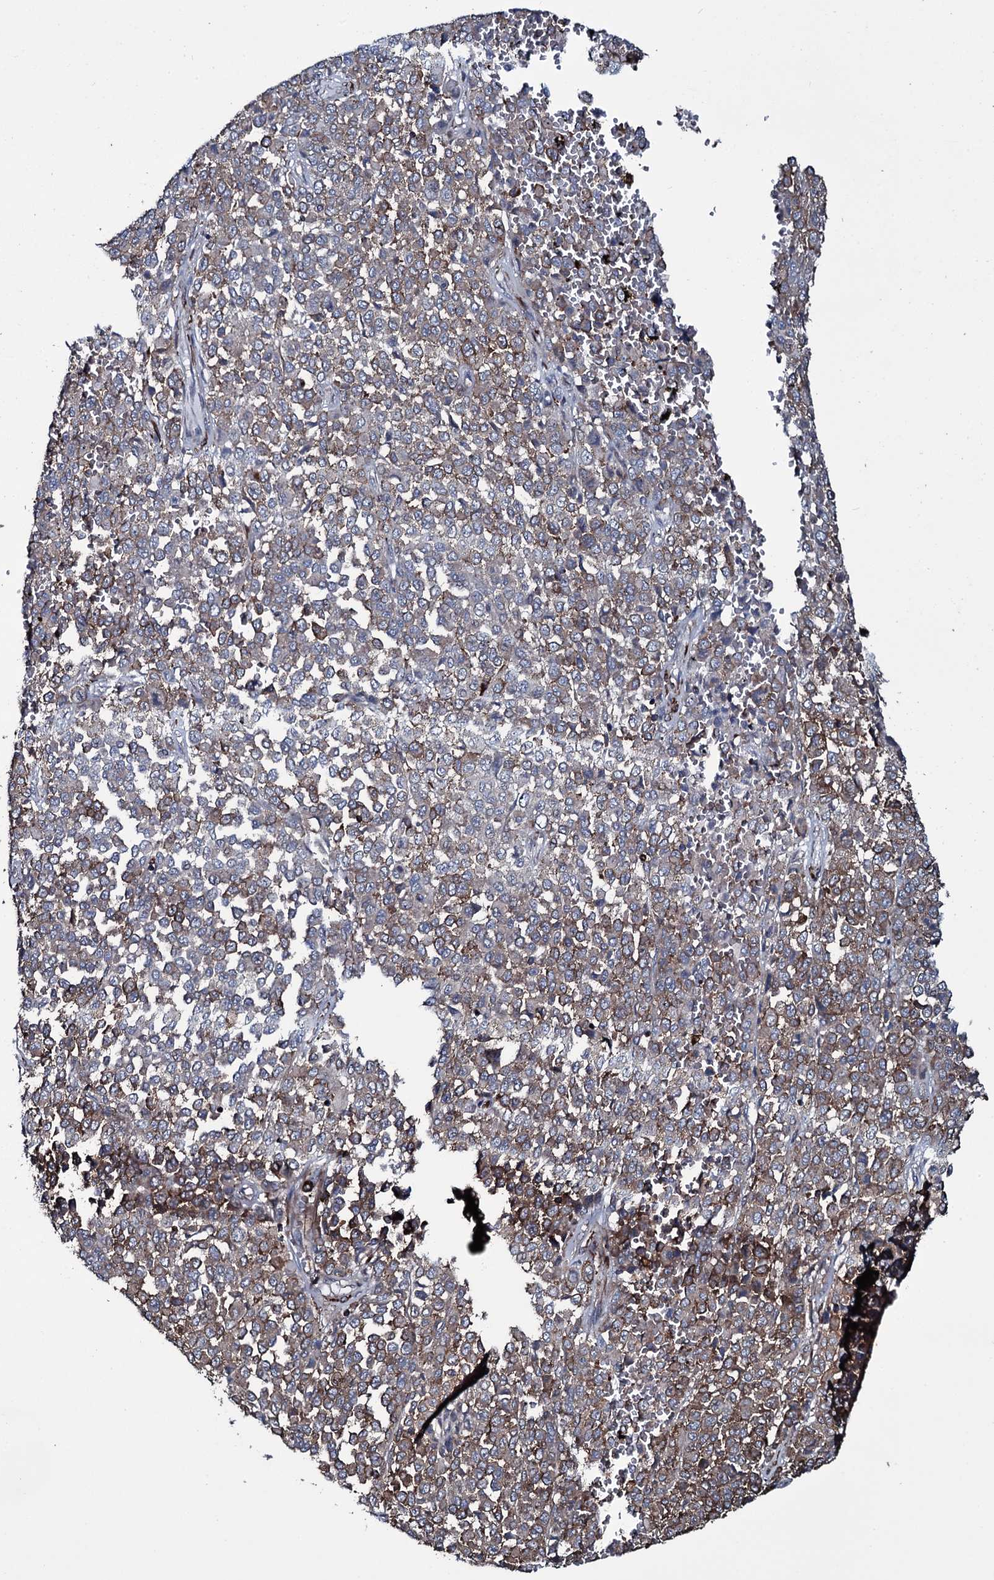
{"staining": {"intensity": "moderate", "quantity": ">75%", "location": "cytoplasmic/membranous"}, "tissue": "melanoma", "cell_type": "Tumor cells", "image_type": "cancer", "snomed": [{"axis": "morphology", "description": "Malignant melanoma, Metastatic site"}, {"axis": "topography", "description": "Pancreas"}], "caption": "Protein staining of malignant melanoma (metastatic site) tissue reveals moderate cytoplasmic/membranous expression in approximately >75% of tumor cells.", "gene": "VAMP8", "patient": {"sex": "female", "age": 30}}